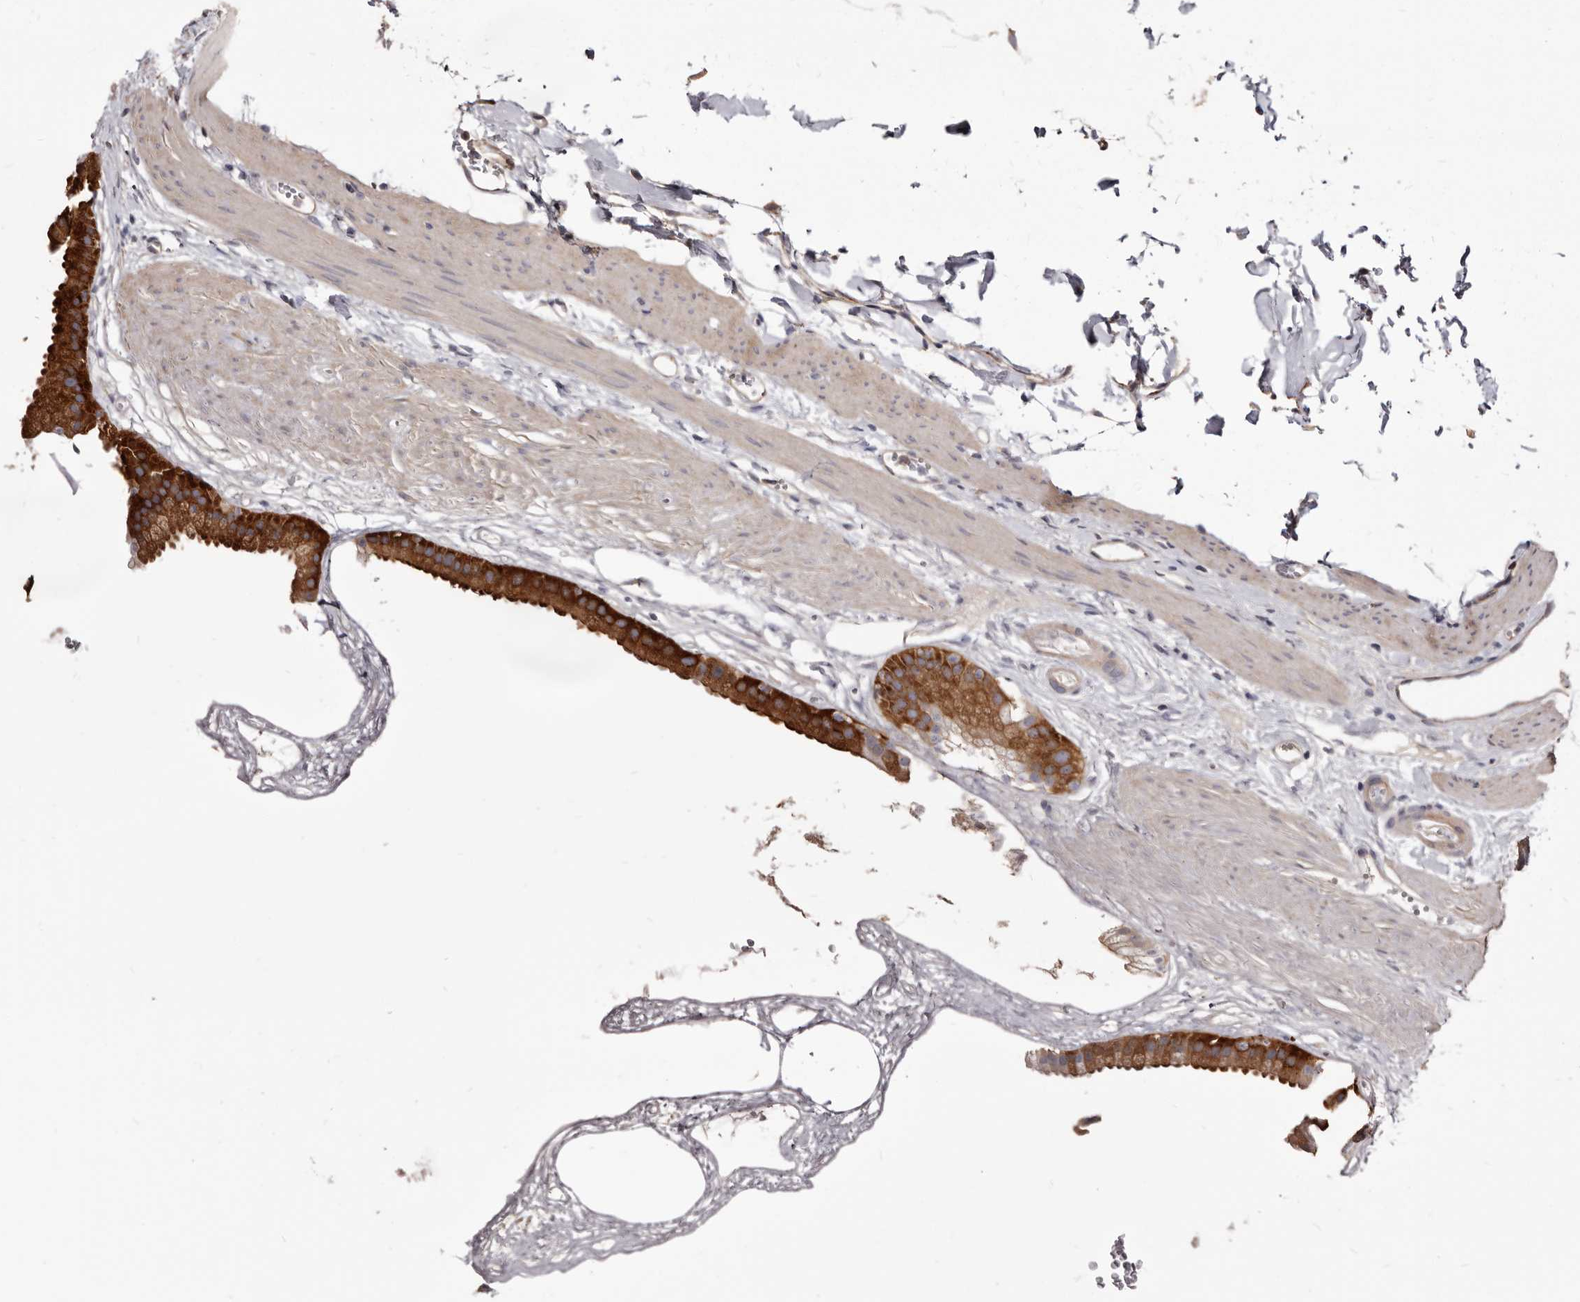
{"staining": {"intensity": "strong", "quantity": ">75%", "location": "cytoplasmic/membranous"}, "tissue": "gallbladder", "cell_type": "Glandular cells", "image_type": "normal", "snomed": [{"axis": "morphology", "description": "Normal tissue, NOS"}, {"axis": "topography", "description": "Gallbladder"}], "caption": "Gallbladder stained with DAB immunohistochemistry (IHC) reveals high levels of strong cytoplasmic/membranous expression in approximately >75% of glandular cells. The protein is stained brown, and the nuclei are stained in blue (DAB (3,3'-diaminobenzidine) IHC with brightfield microscopy, high magnification).", "gene": "TPD52", "patient": {"sex": "female", "age": 64}}